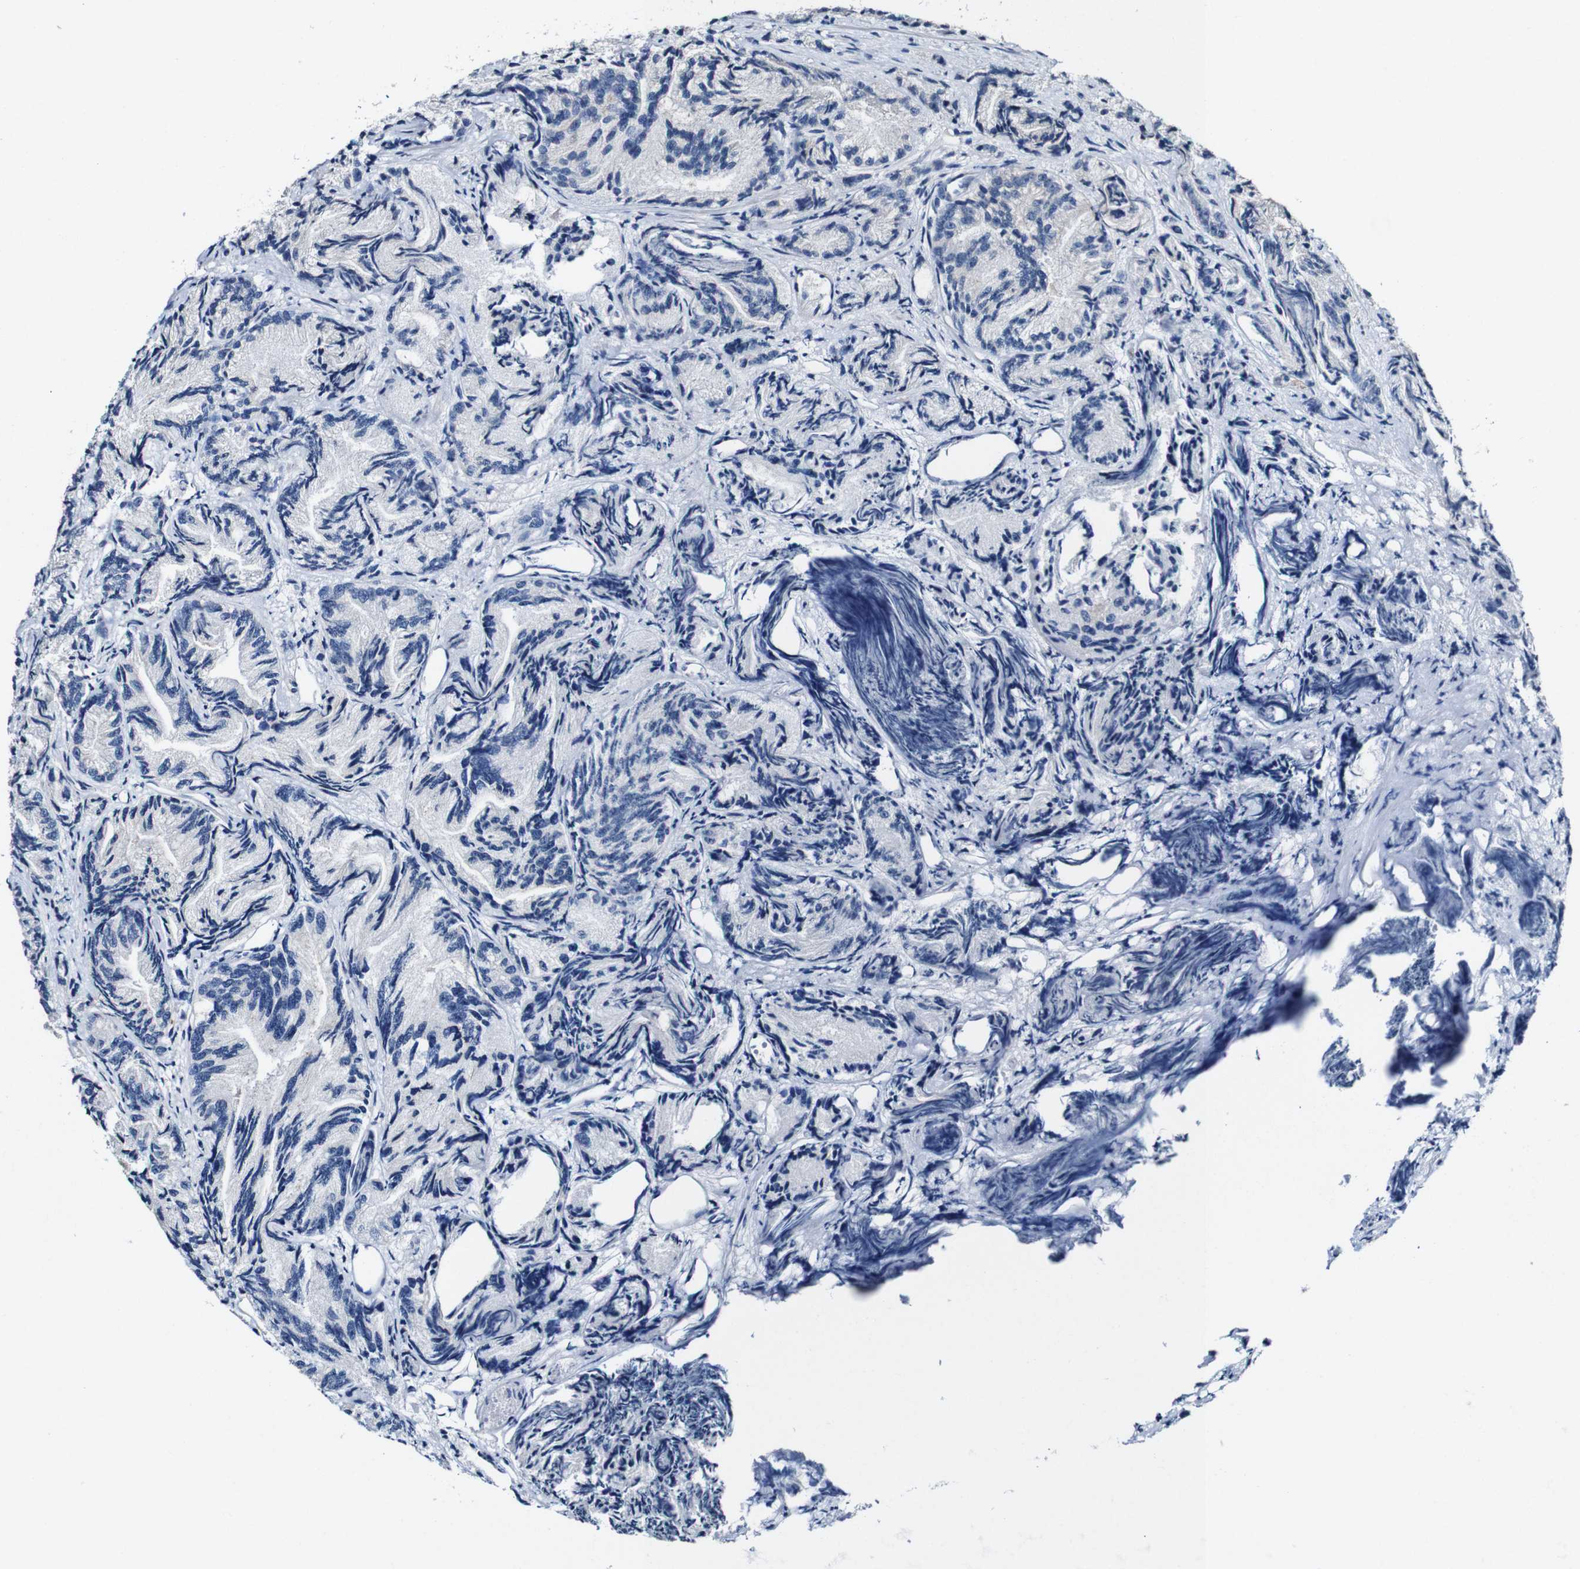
{"staining": {"intensity": "negative", "quantity": "none", "location": "none"}, "tissue": "prostate cancer", "cell_type": "Tumor cells", "image_type": "cancer", "snomed": [{"axis": "morphology", "description": "Adenocarcinoma, Low grade"}, {"axis": "topography", "description": "Prostate"}], "caption": "Tumor cells are negative for brown protein staining in prostate cancer.", "gene": "GRAMD1A", "patient": {"sex": "male", "age": 89}}